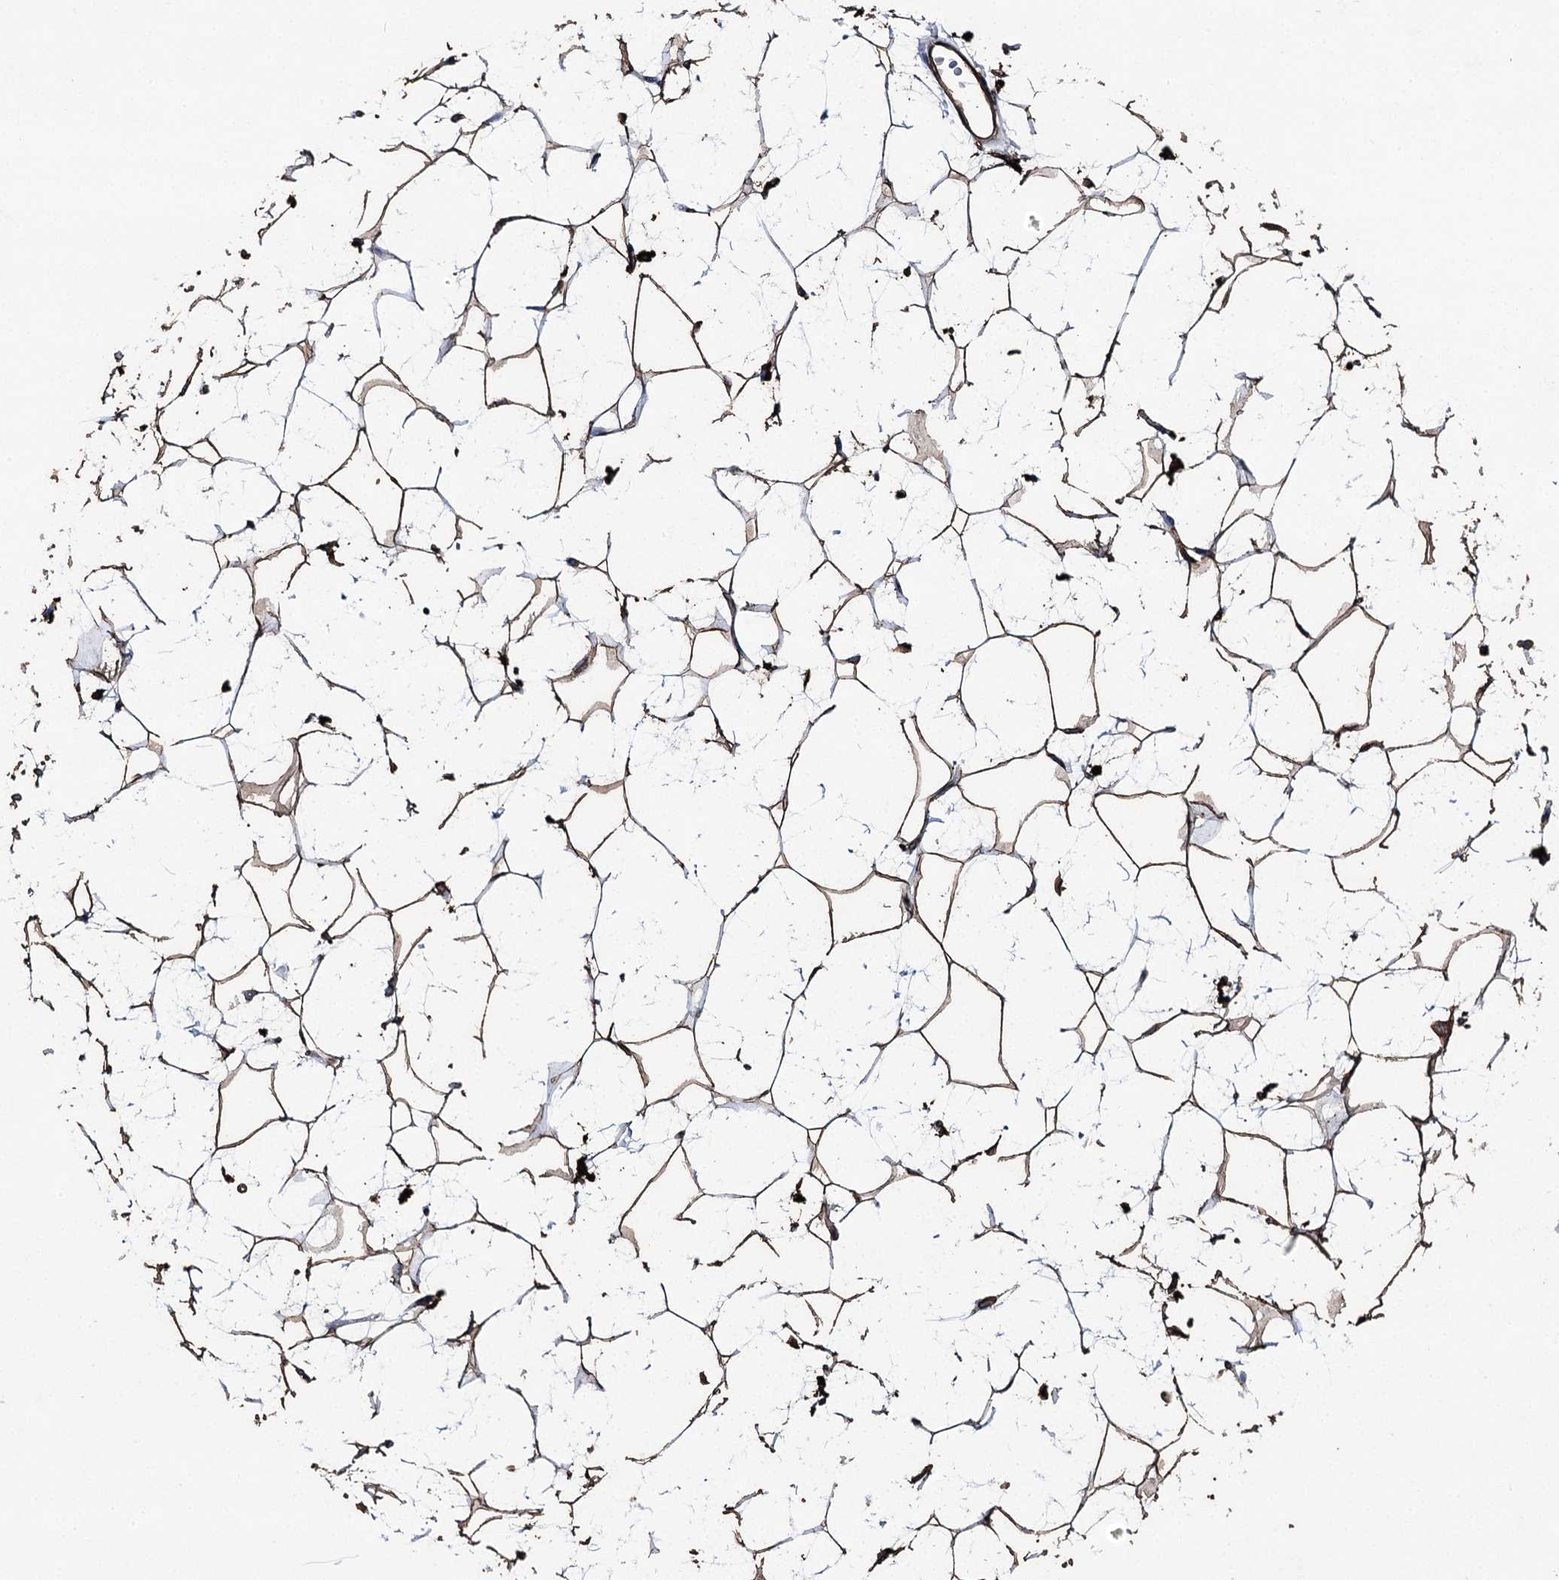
{"staining": {"intensity": "moderate", "quantity": ">75%", "location": "cytoplasmic/membranous"}, "tissue": "adipose tissue", "cell_type": "Adipocytes", "image_type": "normal", "snomed": [{"axis": "morphology", "description": "Normal tissue, NOS"}, {"axis": "topography", "description": "Breast"}], "caption": "A histopathology image of adipose tissue stained for a protein exhibits moderate cytoplasmic/membranous brown staining in adipocytes. Using DAB (3,3'-diaminobenzidine) (brown) and hematoxylin (blue) stains, captured at high magnification using brightfield microscopy.", "gene": "CLEC4M", "patient": {"sex": "female", "age": 26}}